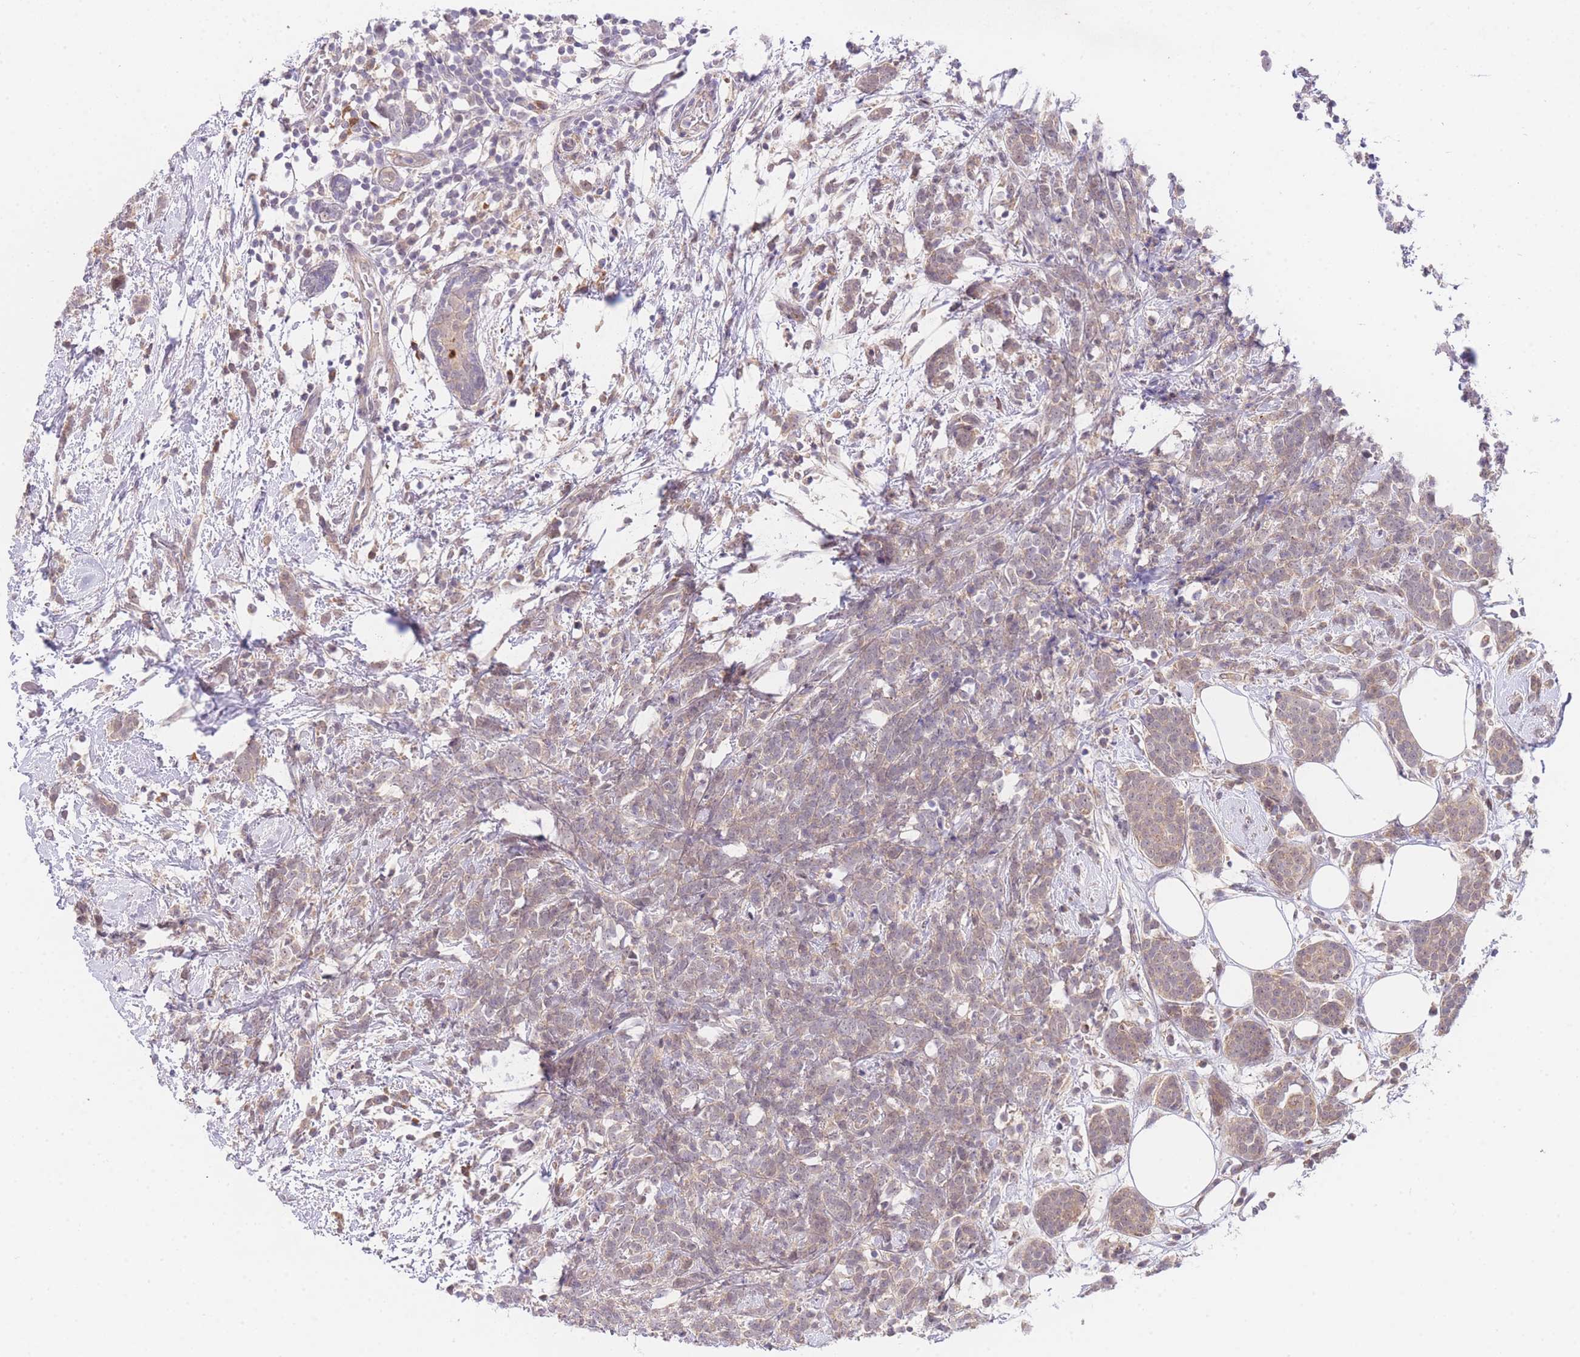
{"staining": {"intensity": "weak", "quantity": "25%-75%", "location": "cytoplasmic/membranous"}, "tissue": "breast cancer", "cell_type": "Tumor cells", "image_type": "cancer", "snomed": [{"axis": "morphology", "description": "Lobular carcinoma"}, {"axis": "topography", "description": "Breast"}], "caption": "DAB immunohistochemical staining of breast cancer (lobular carcinoma) shows weak cytoplasmic/membranous protein positivity in approximately 25%-75% of tumor cells.", "gene": "SLC25A33", "patient": {"sex": "female", "age": 58}}